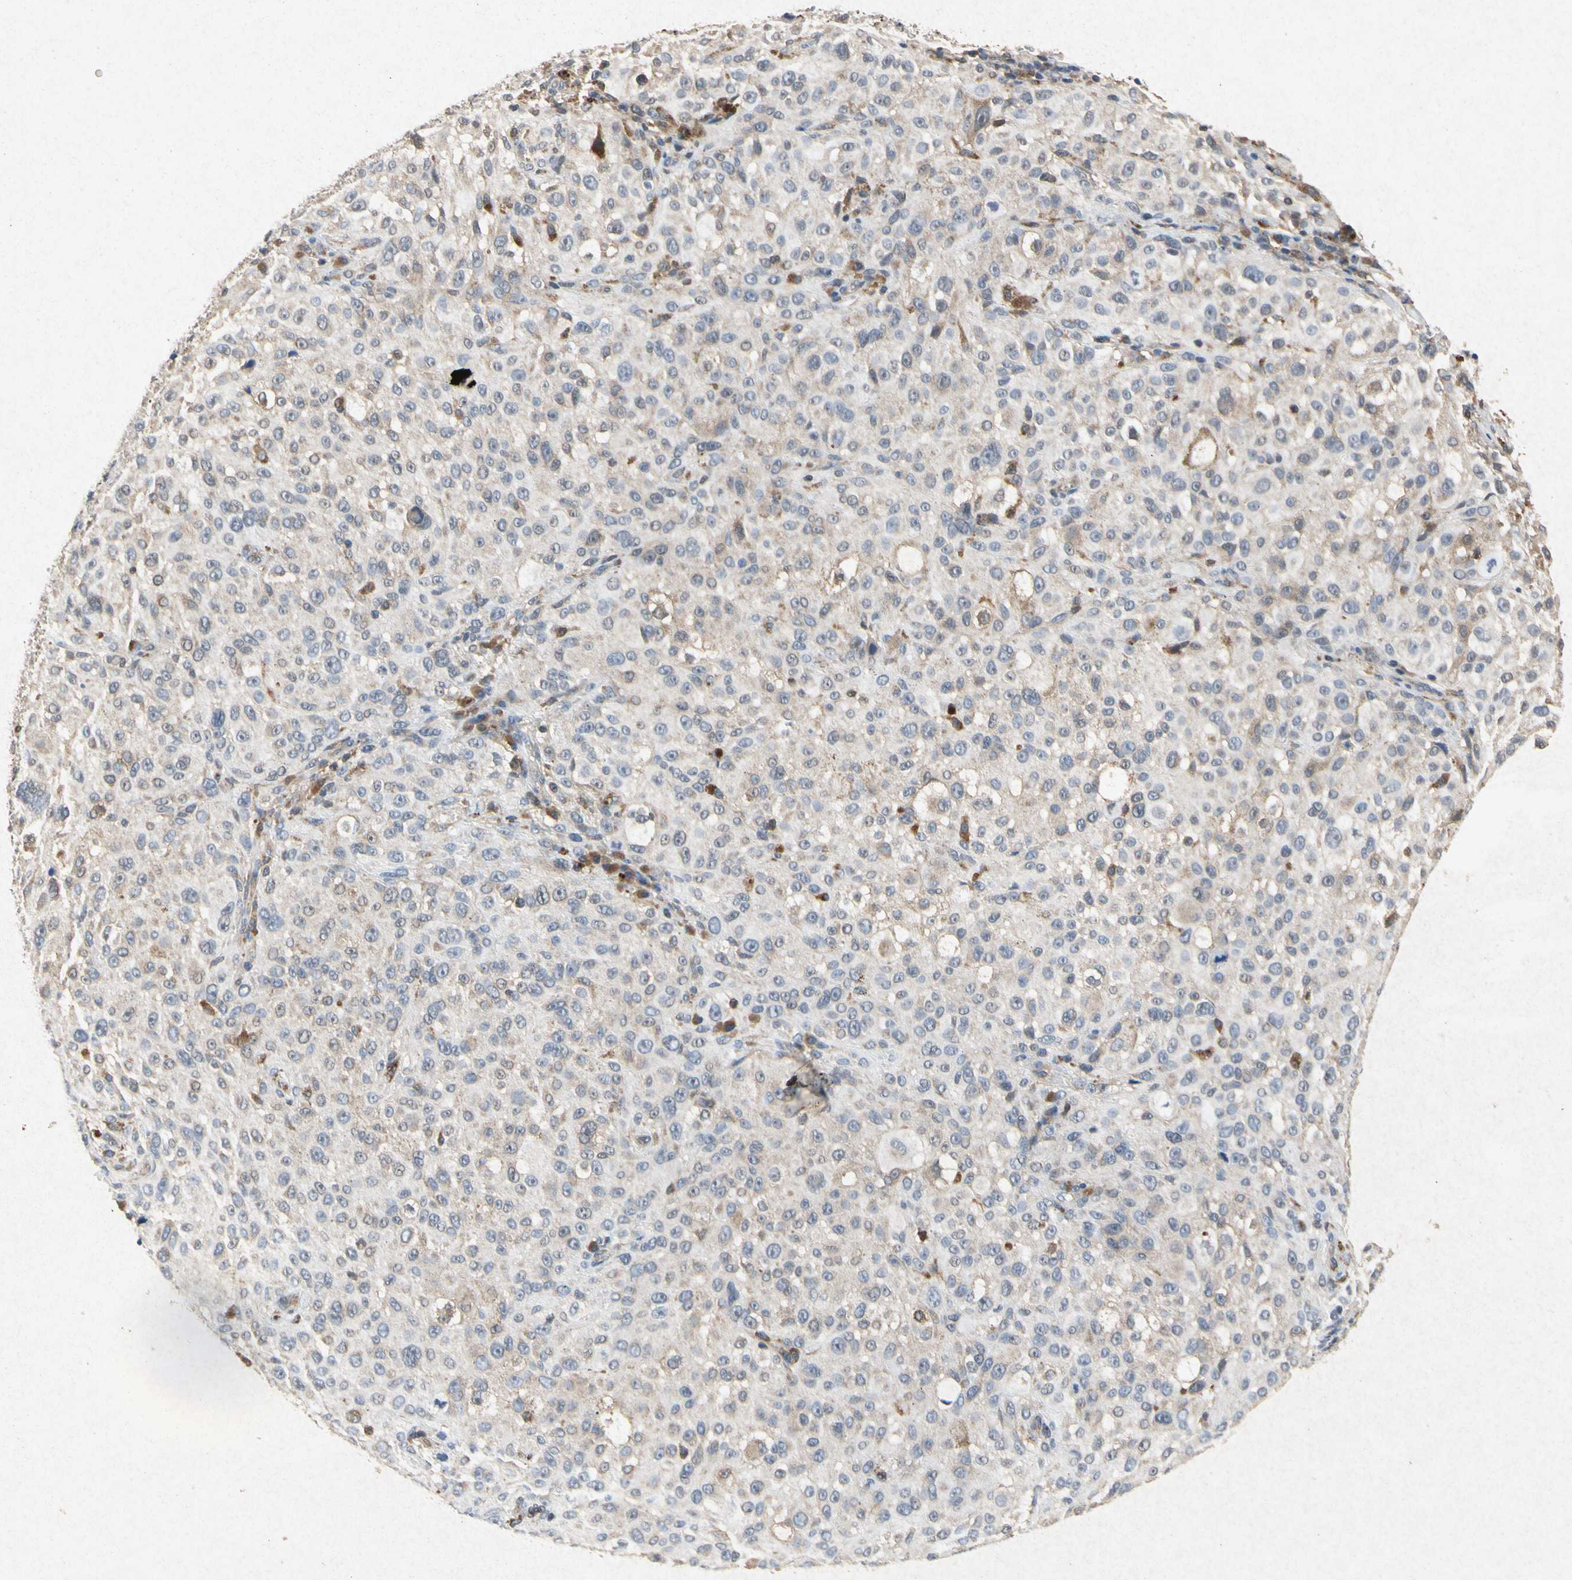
{"staining": {"intensity": "weak", "quantity": "25%-75%", "location": "cytoplasmic/membranous"}, "tissue": "melanoma", "cell_type": "Tumor cells", "image_type": "cancer", "snomed": [{"axis": "morphology", "description": "Necrosis, NOS"}, {"axis": "morphology", "description": "Malignant melanoma, NOS"}, {"axis": "topography", "description": "Skin"}], "caption": "Tumor cells show low levels of weak cytoplasmic/membranous positivity in approximately 25%-75% of cells in malignant melanoma.", "gene": "RPS6KA1", "patient": {"sex": "female", "age": 87}}